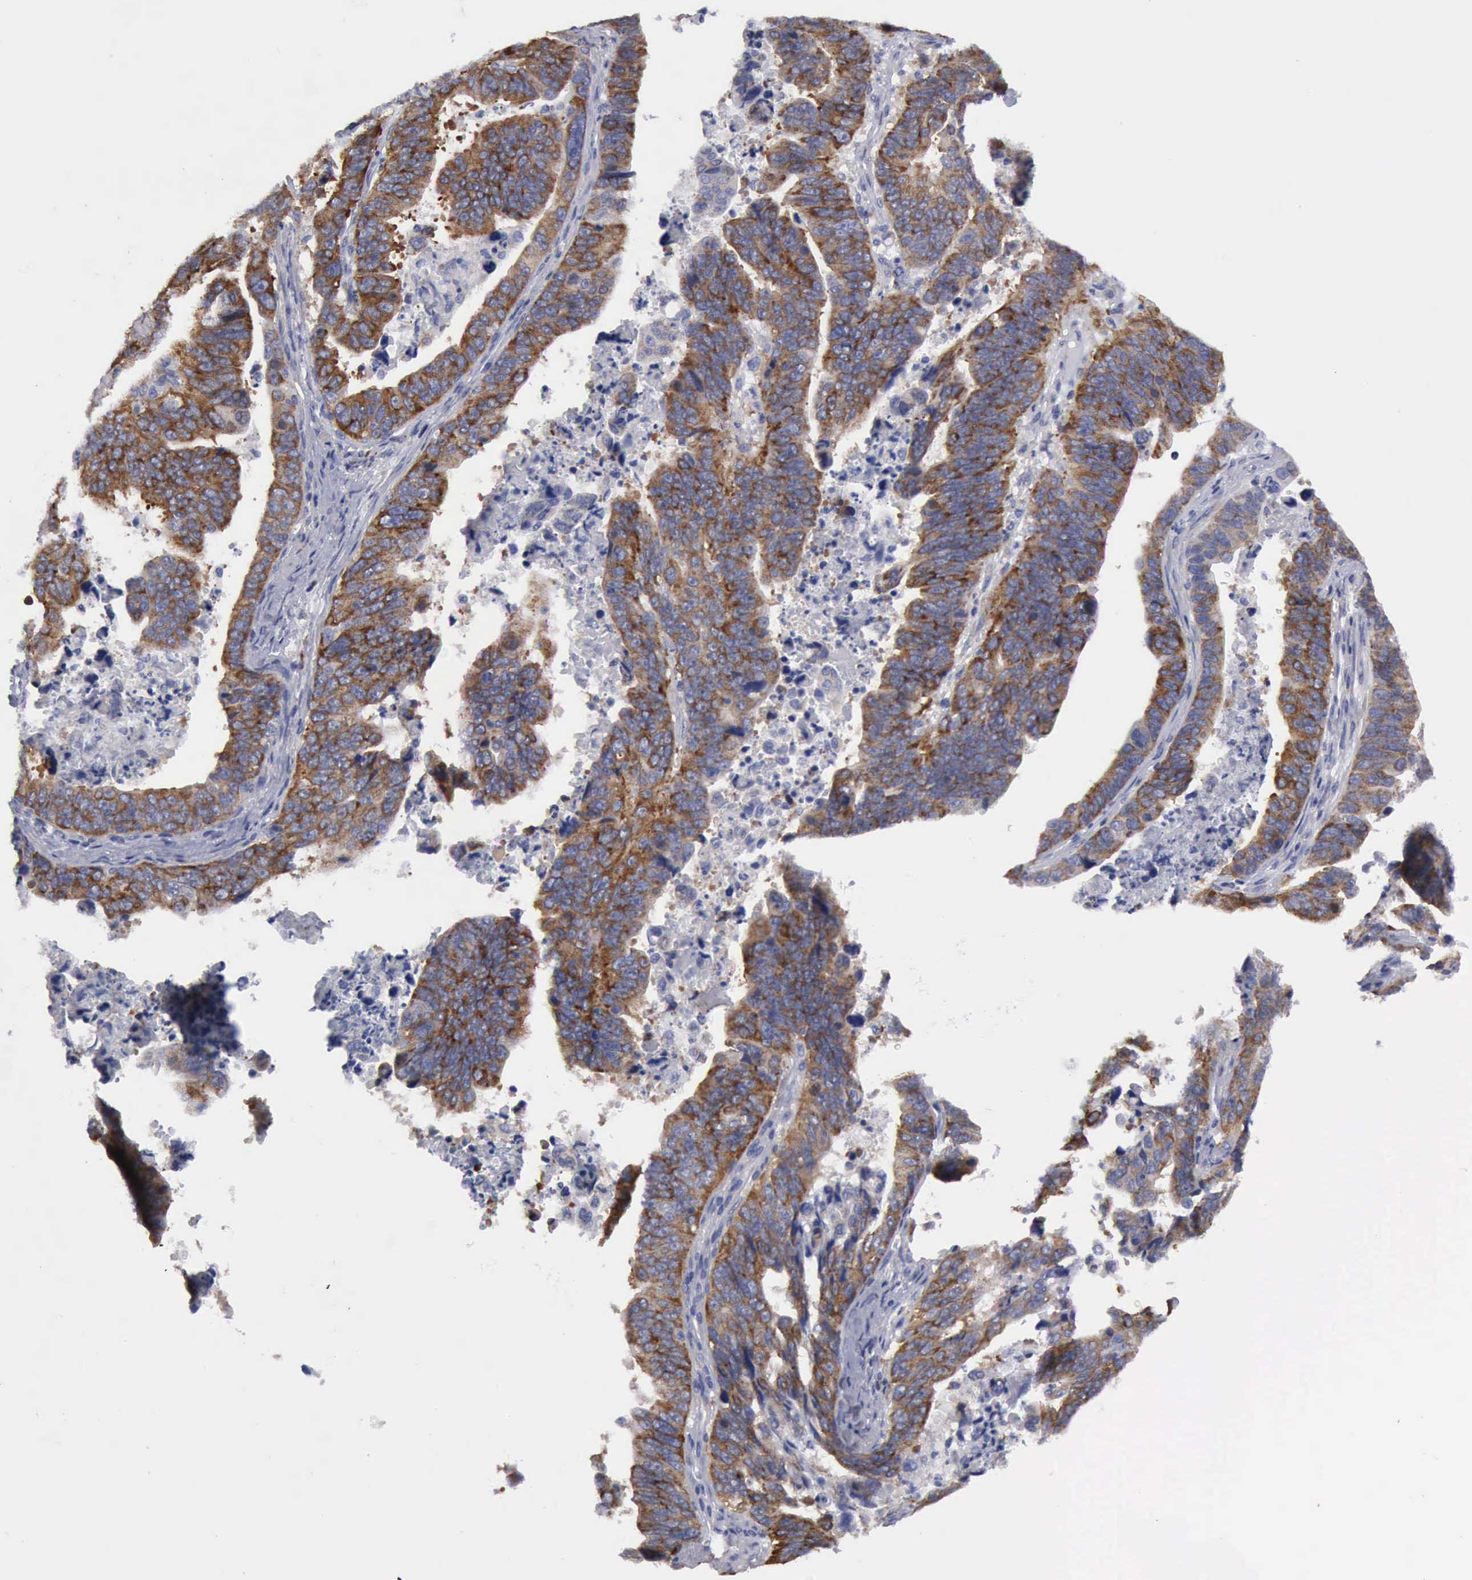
{"staining": {"intensity": "moderate", "quantity": ">75%", "location": "cytoplasmic/membranous"}, "tissue": "stomach cancer", "cell_type": "Tumor cells", "image_type": "cancer", "snomed": [{"axis": "morphology", "description": "Adenocarcinoma, NOS"}, {"axis": "topography", "description": "Stomach, upper"}], "caption": "The histopathology image displays a brown stain indicating the presence of a protein in the cytoplasmic/membranous of tumor cells in stomach cancer.", "gene": "TXLNG", "patient": {"sex": "female", "age": 50}}